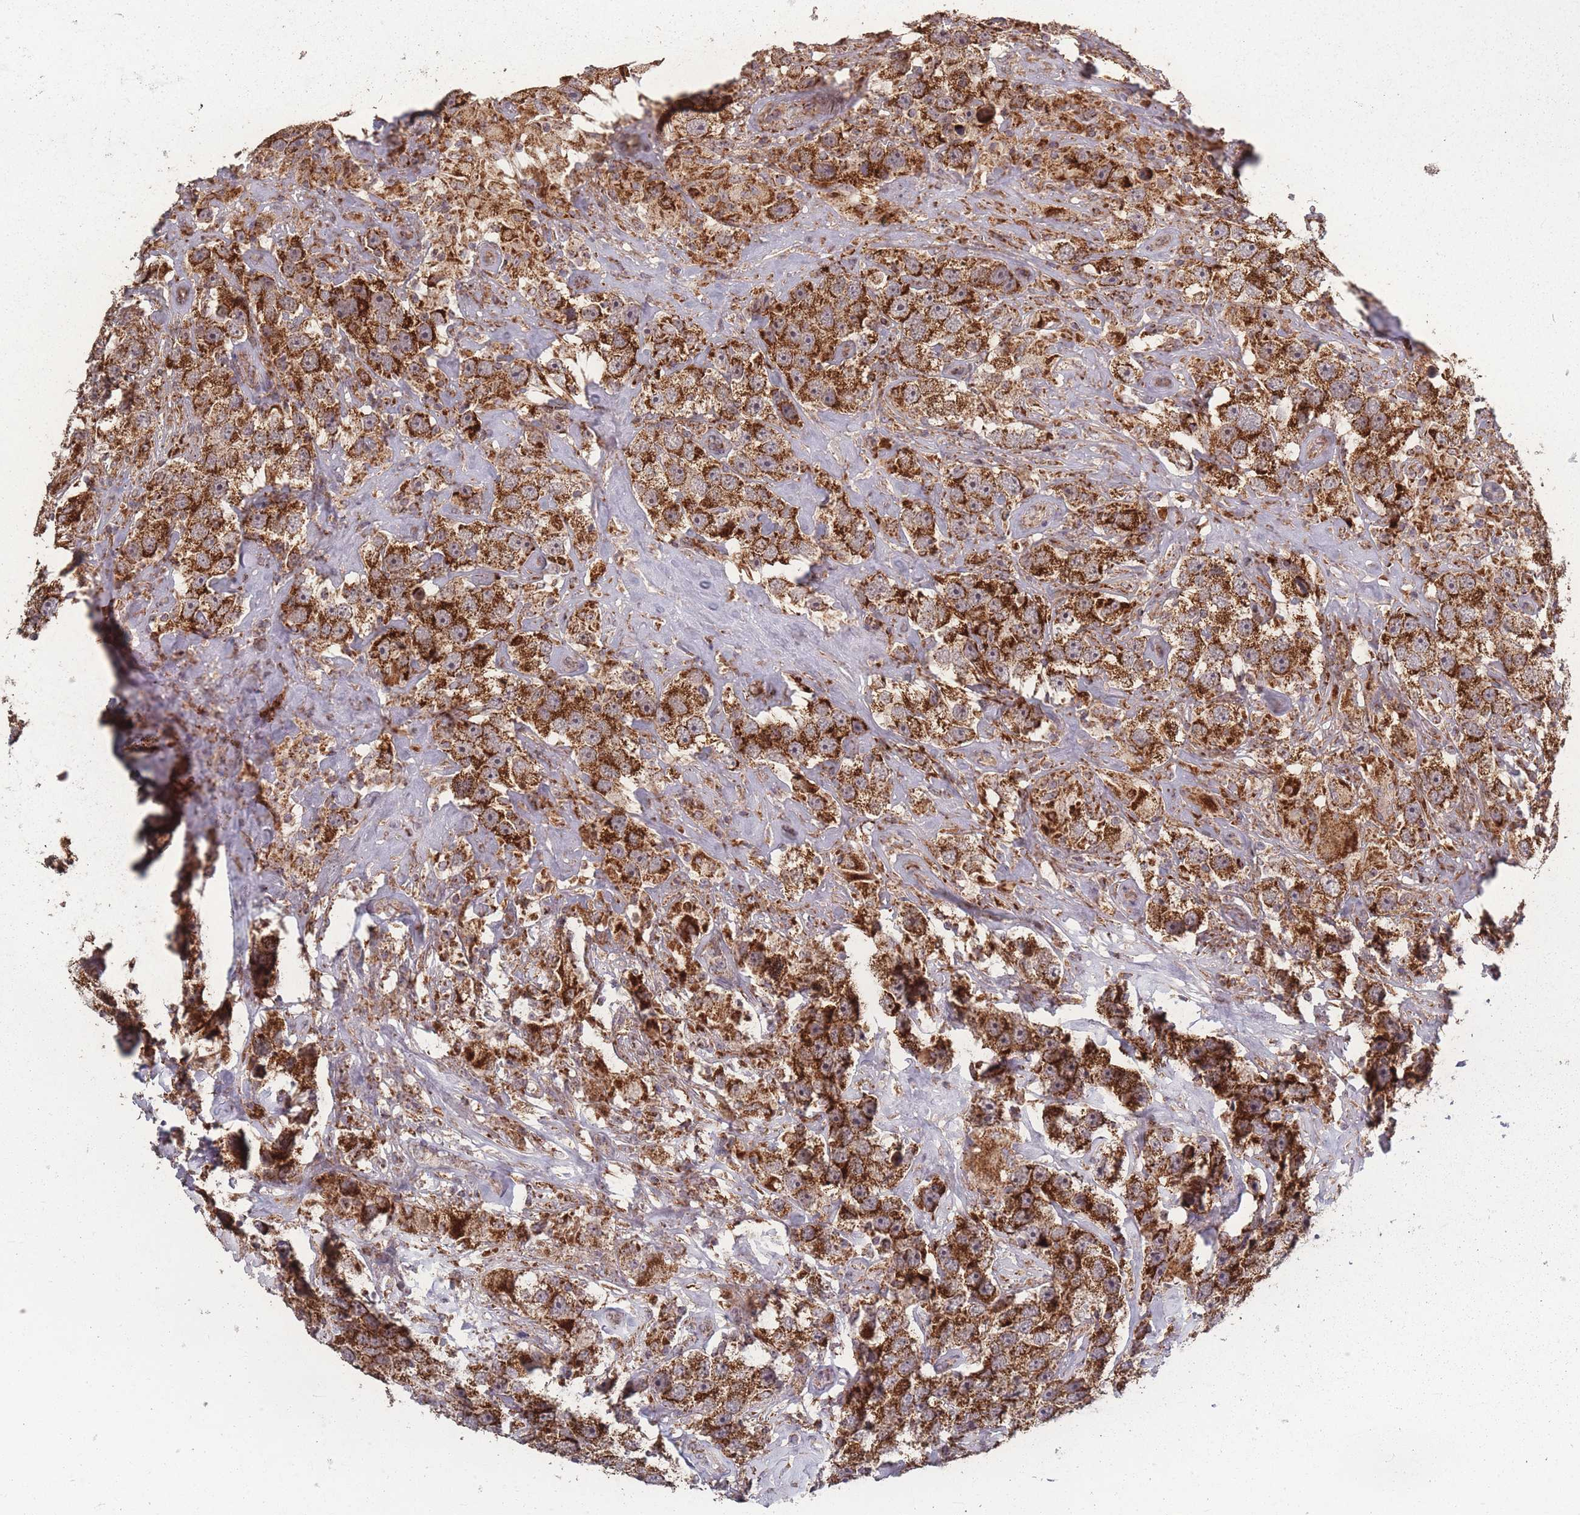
{"staining": {"intensity": "strong", "quantity": ">75%", "location": "cytoplasmic/membranous"}, "tissue": "testis cancer", "cell_type": "Tumor cells", "image_type": "cancer", "snomed": [{"axis": "morphology", "description": "Seminoma, NOS"}, {"axis": "topography", "description": "Testis"}], "caption": "Immunohistochemistry image of seminoma (testis) stained for a protein (brown), which reveals high levels of strong cytoplasmic/membranous positivity in approximately >75% of tumor cells.", "gene": "LYRM7", "patient": {"sex": "male", "age": 49}}